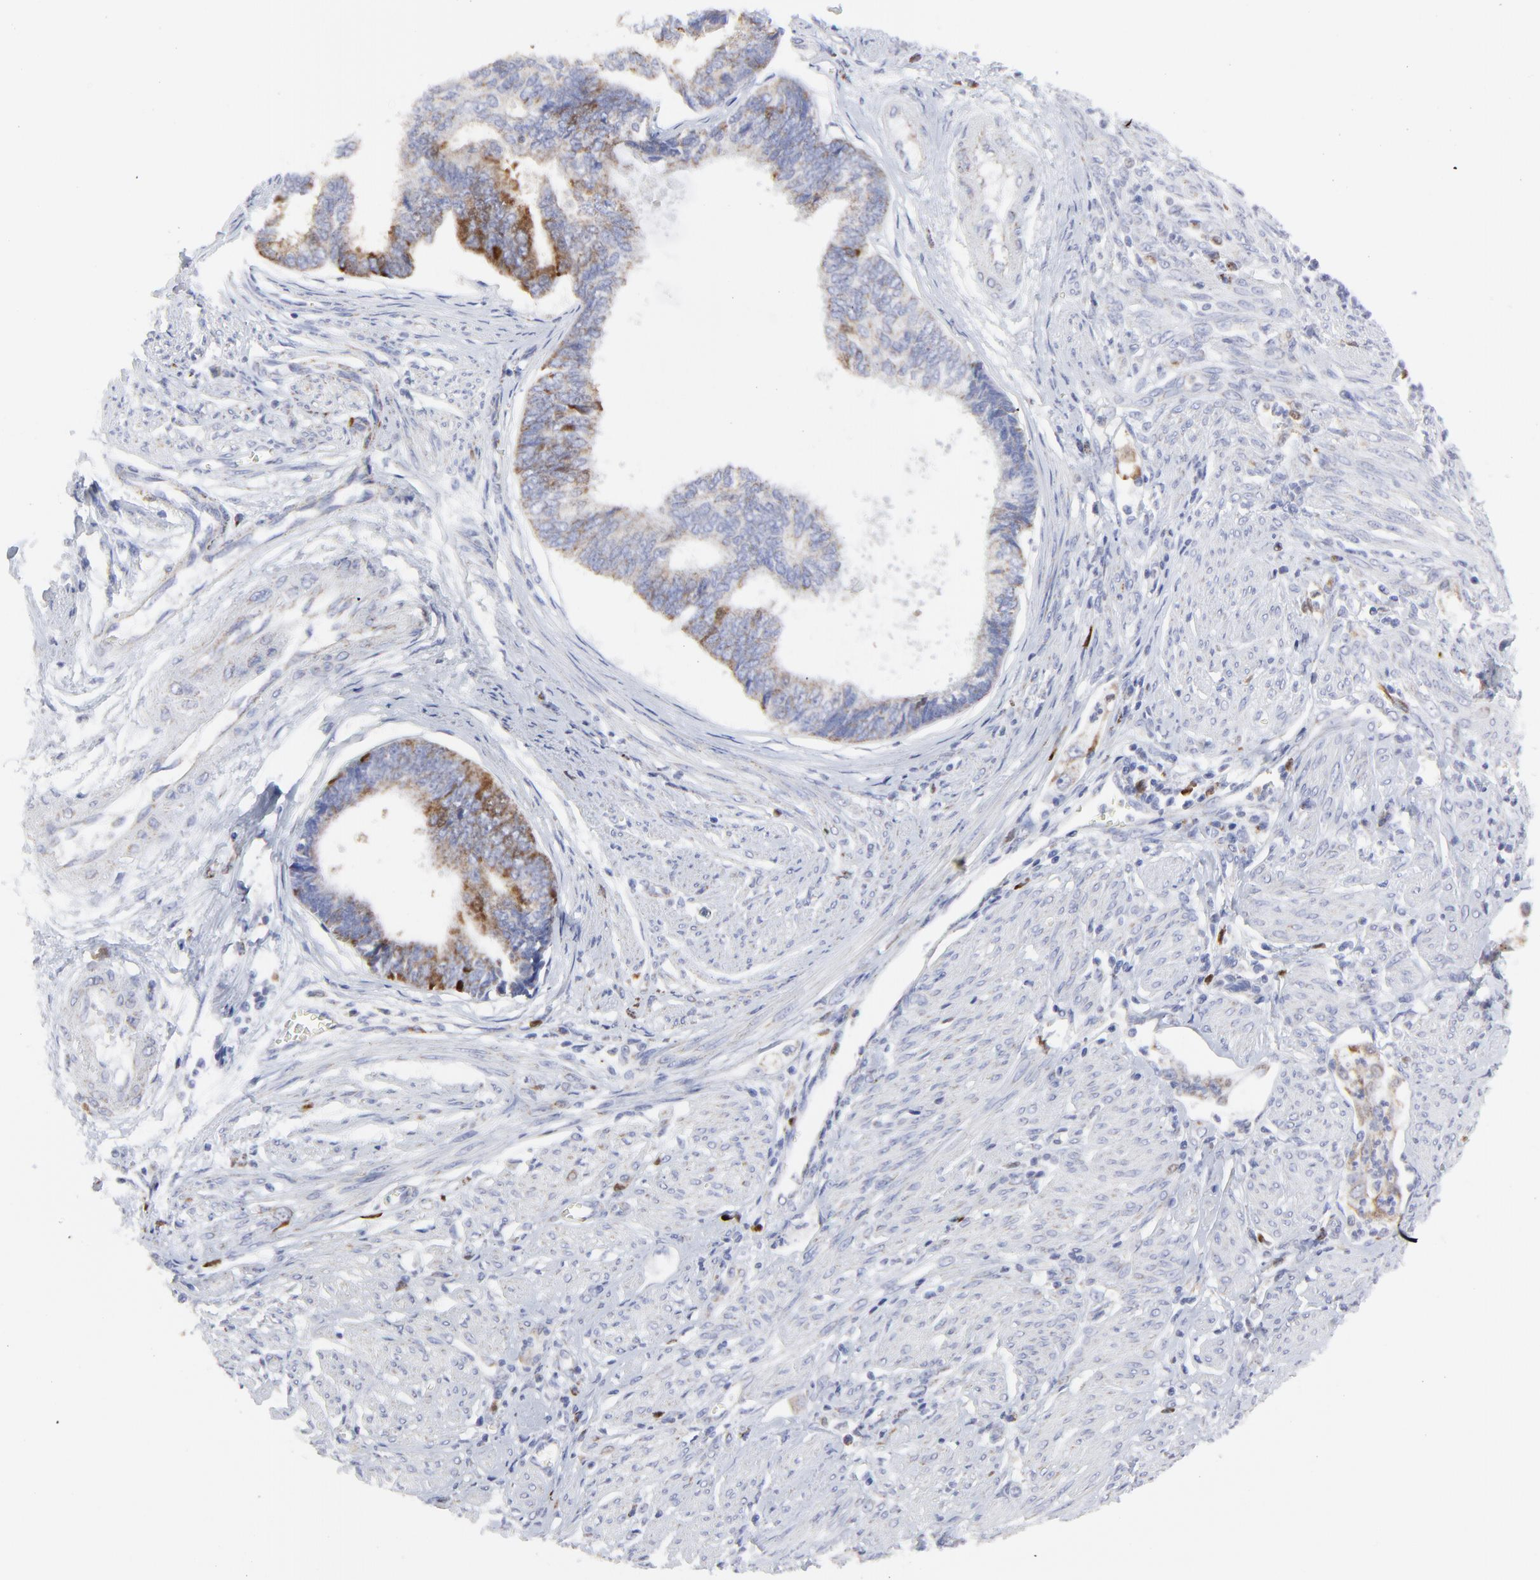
{"staining": {"intensity": "moderate", "quantity": ">75%", "location": "cytoplasmic/membranous"}, "tissue": "endometrial cancer", "cell_type": "Tumor cells", "image_type": "cancer", "snomed": [{"axis": "morphology", "description": "Adenocarcinoma, NOS"}, {"axis": "topography", "description": "Endometrium"}], "caption": "DAB (3,3'-diaminobenzidine) immunohistochemical staining of endometrial cancer (adenocarcinoma) shows moderate cytoplasmic/membranous protein expression in approximately >75% of tumor cells.", "gene": "NCAPH", "patient": {"sex": "female", "age": 75}}